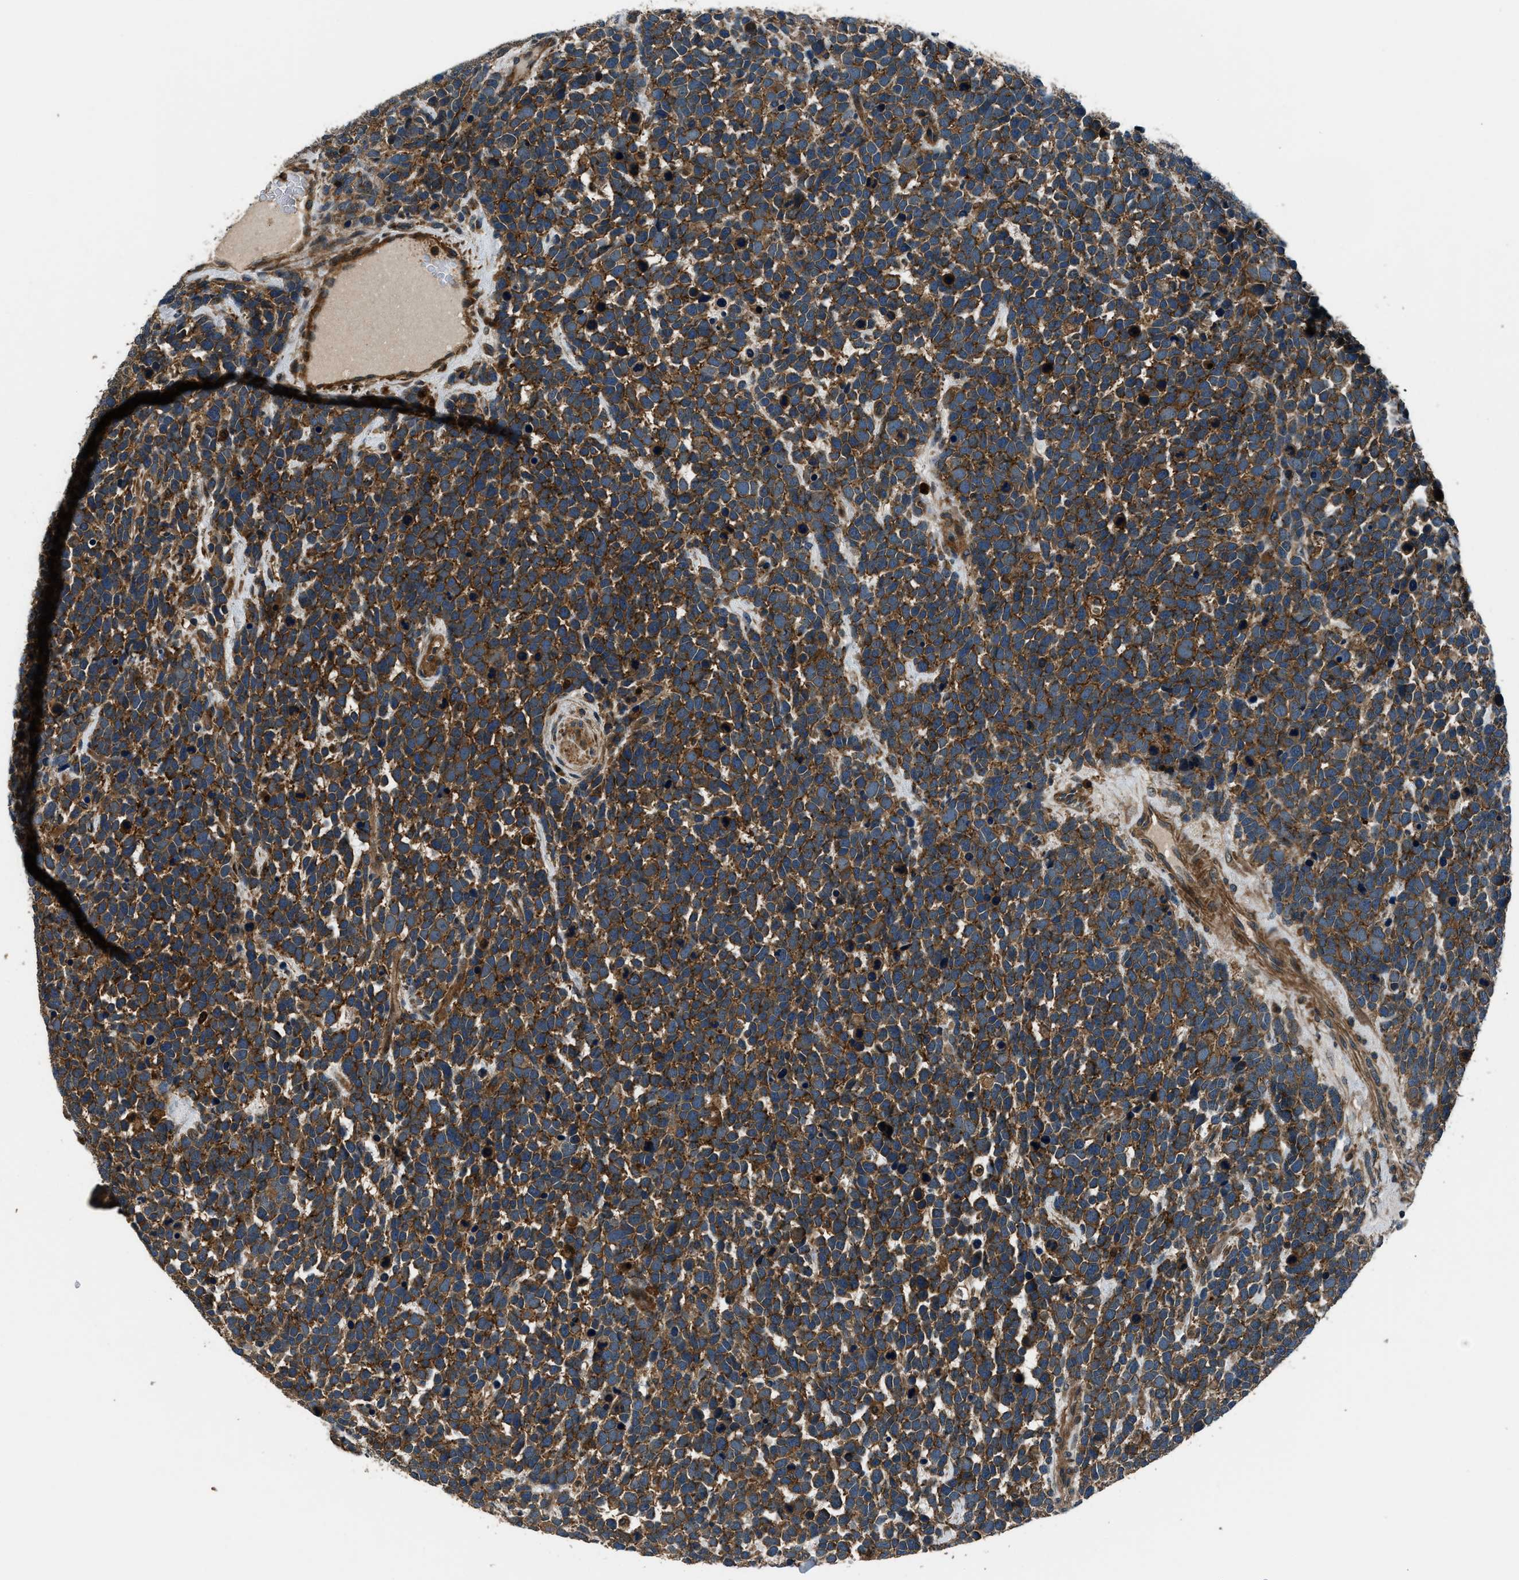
{"staining": {"intensity": "strong", "quantity": ">75%", "location": "cytoplasmic/membranous"}, "tissue": "urothelial cancer", "cell_type": "Tumor cells", "image_type": "cancer", "snomed": [{"axis": "morphology", "description": "Urothelial carcinoma, High grade"}, {"axis": "topography", "description": "Urinary bladder"}], "caption": "Urothelial cancer tissue reveals strong cytoplasmic/membranous positivity in about >75% of tumor cells, visualized by immunohistochemistry. Using DAB (brown) and hematoxylin (blue) stains, captured at high magnification using brightfield microscopy.", "gene": "ARHGEF11", "patient": {"sex": "female", "age": 82}}